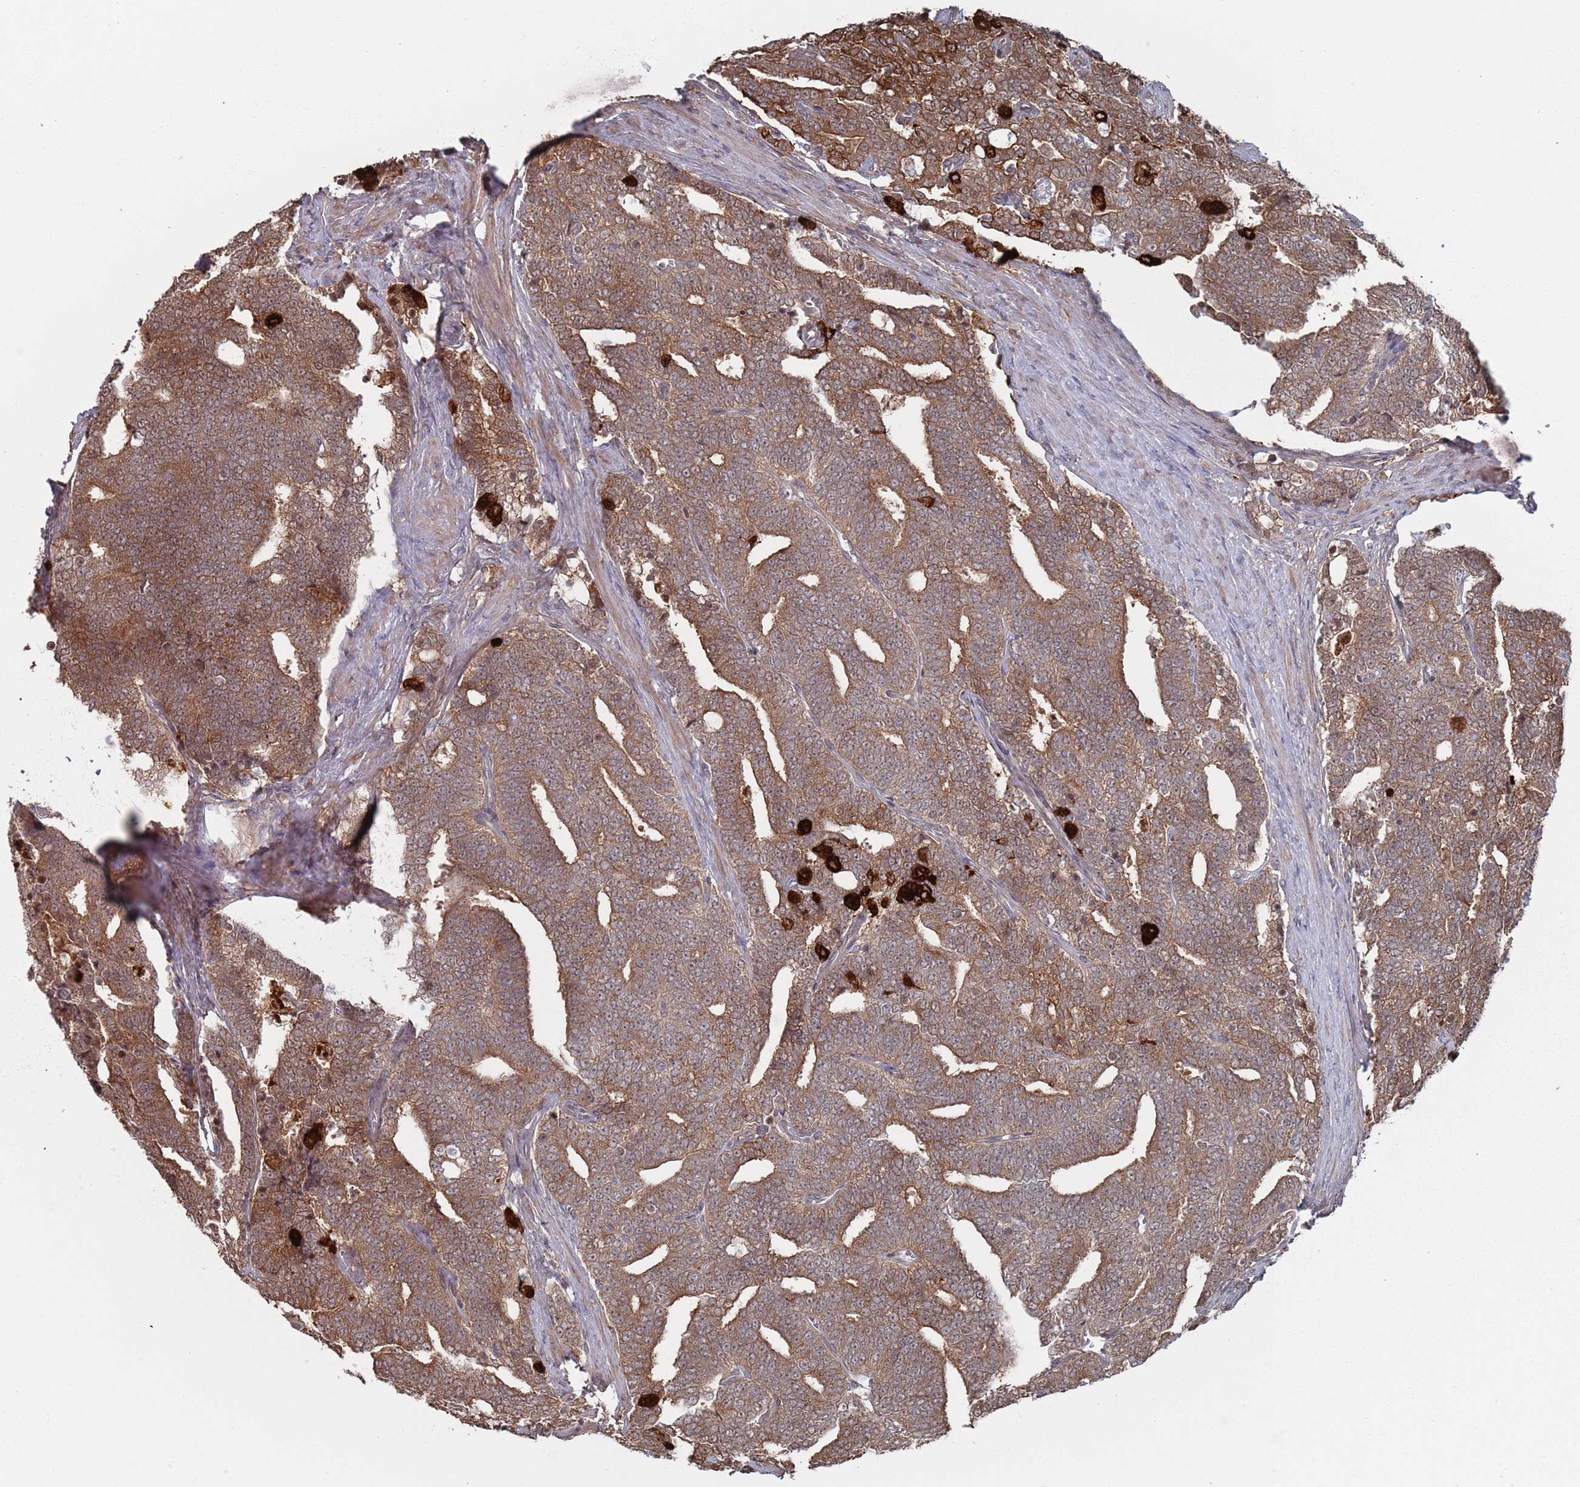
{"staining": {"intensity": "moderate", "quantity": ">75%", "location": "cytoplasmic/membranous"}, "tissue": "prostate cancer", "cell_type": "Tumor cells", "image_type": "cancer", "snomed": [{"axis": "morphology", "description": "Adenocarcinoma, High grade"}, {"axis": "topography", "description": "Prostate and seminal vesicle, NOS"}], "caption": "Immunohistochemistry (IHC) (DAB (3,3'-diaminobenzidine)) staining of human prostate cancer shows moderate cytoplasmic/membranous protein positivity in approximately >75% of tumor cells. The staining is performed using DAB brown chromogen to label protein expression. The nuclei are counter-stained blue using hematoxylin.", "gene": "DGKD", "patient": {"sex": "male", "age": 67}}